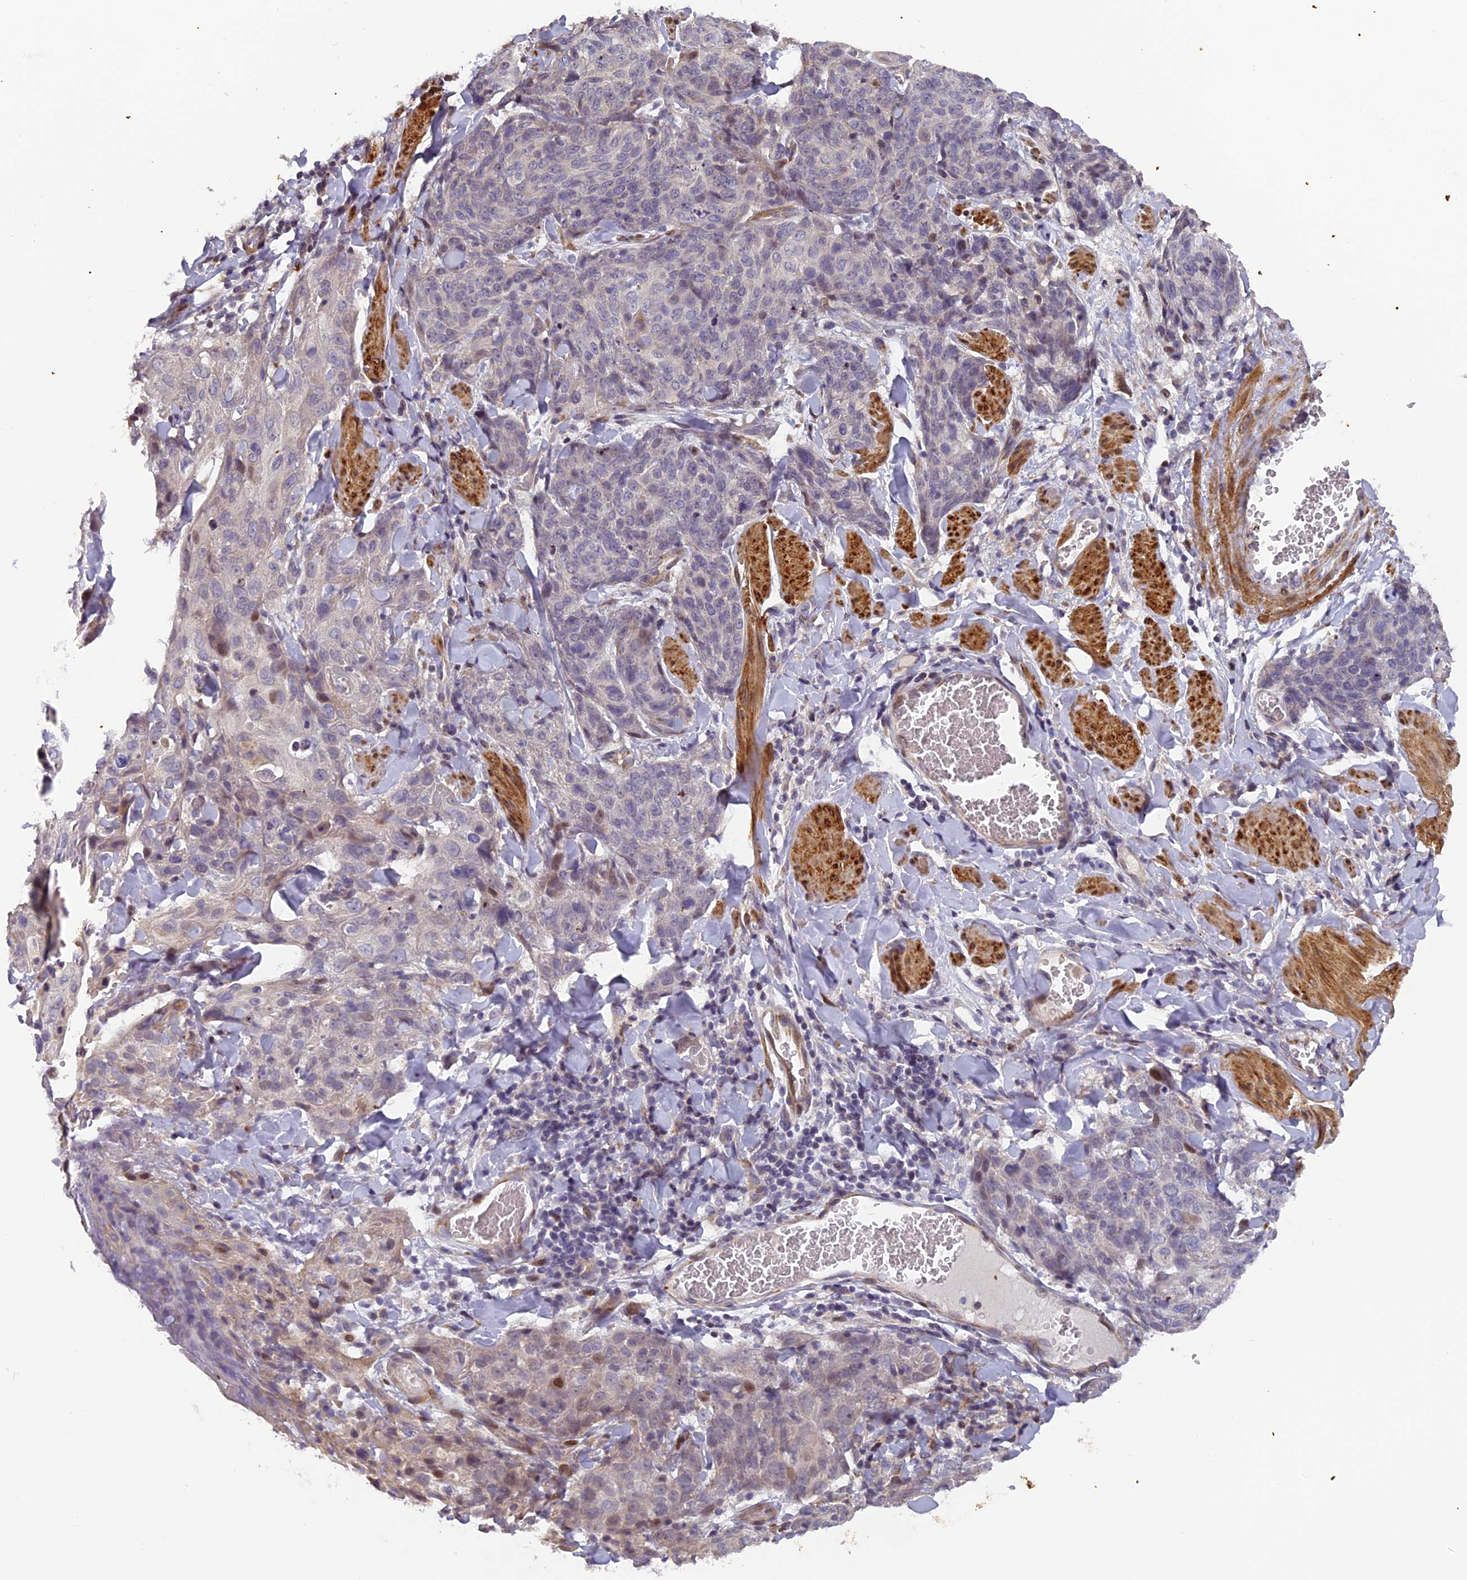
{"staining": {"intensity": "negative", "quantity": "none", "location": "none"}, "tissue": "skin cancer", "cell_type": "Tumor cells", "image_type": "cancer", "snomed": [{"axis": "morphology", "description": "Squamous cell carcinoma, NOS"}, {"axis": "topography", "description": "Skin"}, {"axis": "topography", "description": "Vulva"}], "caption": "This is an immunohistochemistry micrograph of human skin squamous cell carcinoma. There is no staining in tumor cells.", "gene": "RAB28", "patient": {"sex": "female", "age": 85}}